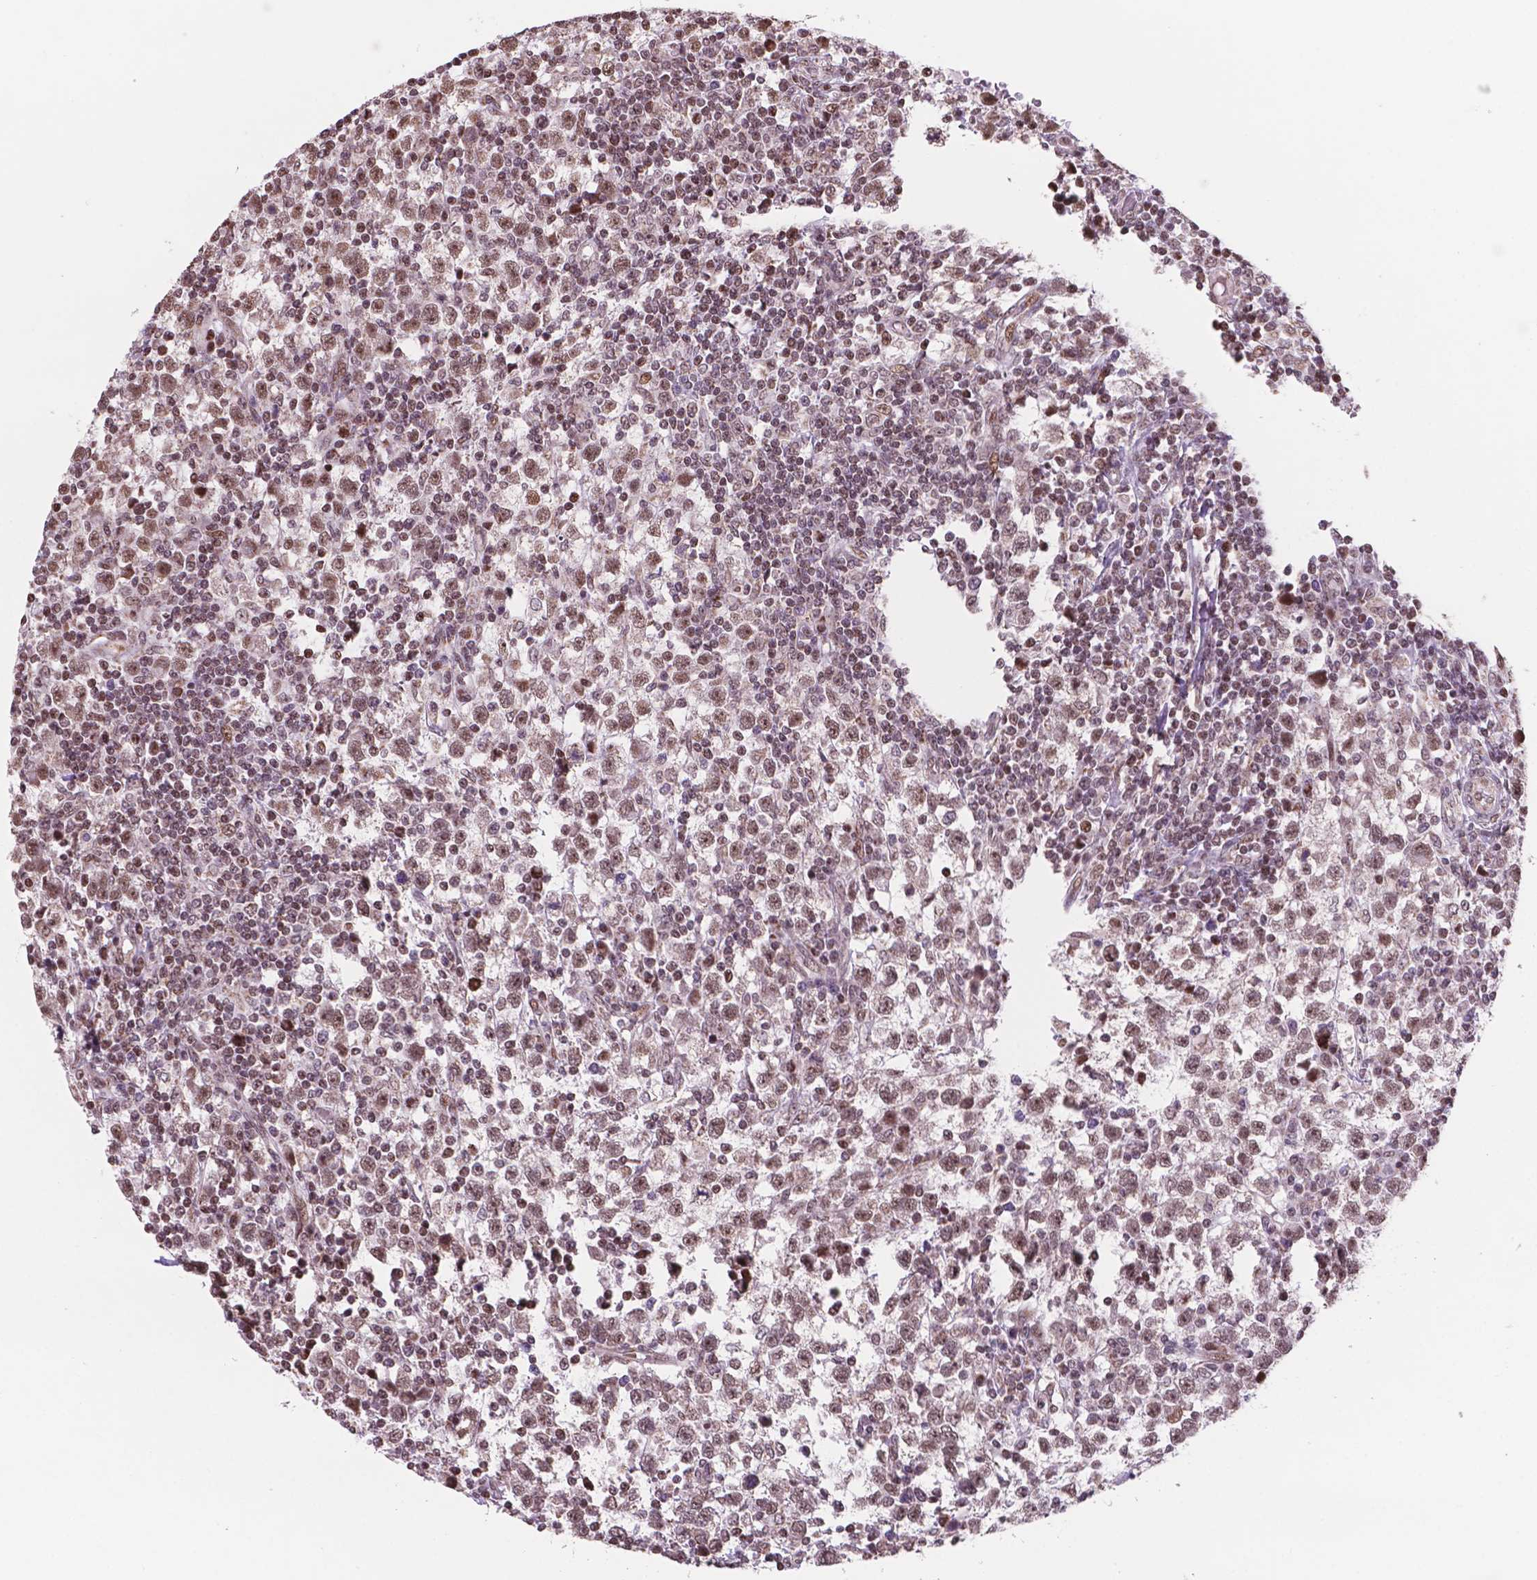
{"staining": {"intensity": "moderate", "quantity": ">75%", "location": "nuclear"}, "tissue": "testis cancer", "cell_type": "Tumor cells", "image_type": "cancer", "snomed": [{"axis": "morphology", "description": "Seminoma, NOS"}, {"axis": "topography", "description": "Testis"}], "caption": "Approximately >75% of tumor cells in testis cancer demonstrate moderate nuclear protein staining as visualized by brown immunohistochemical staining.", "gene": "NDUFA10", "patient": {"sex": "male", "age": 34}}